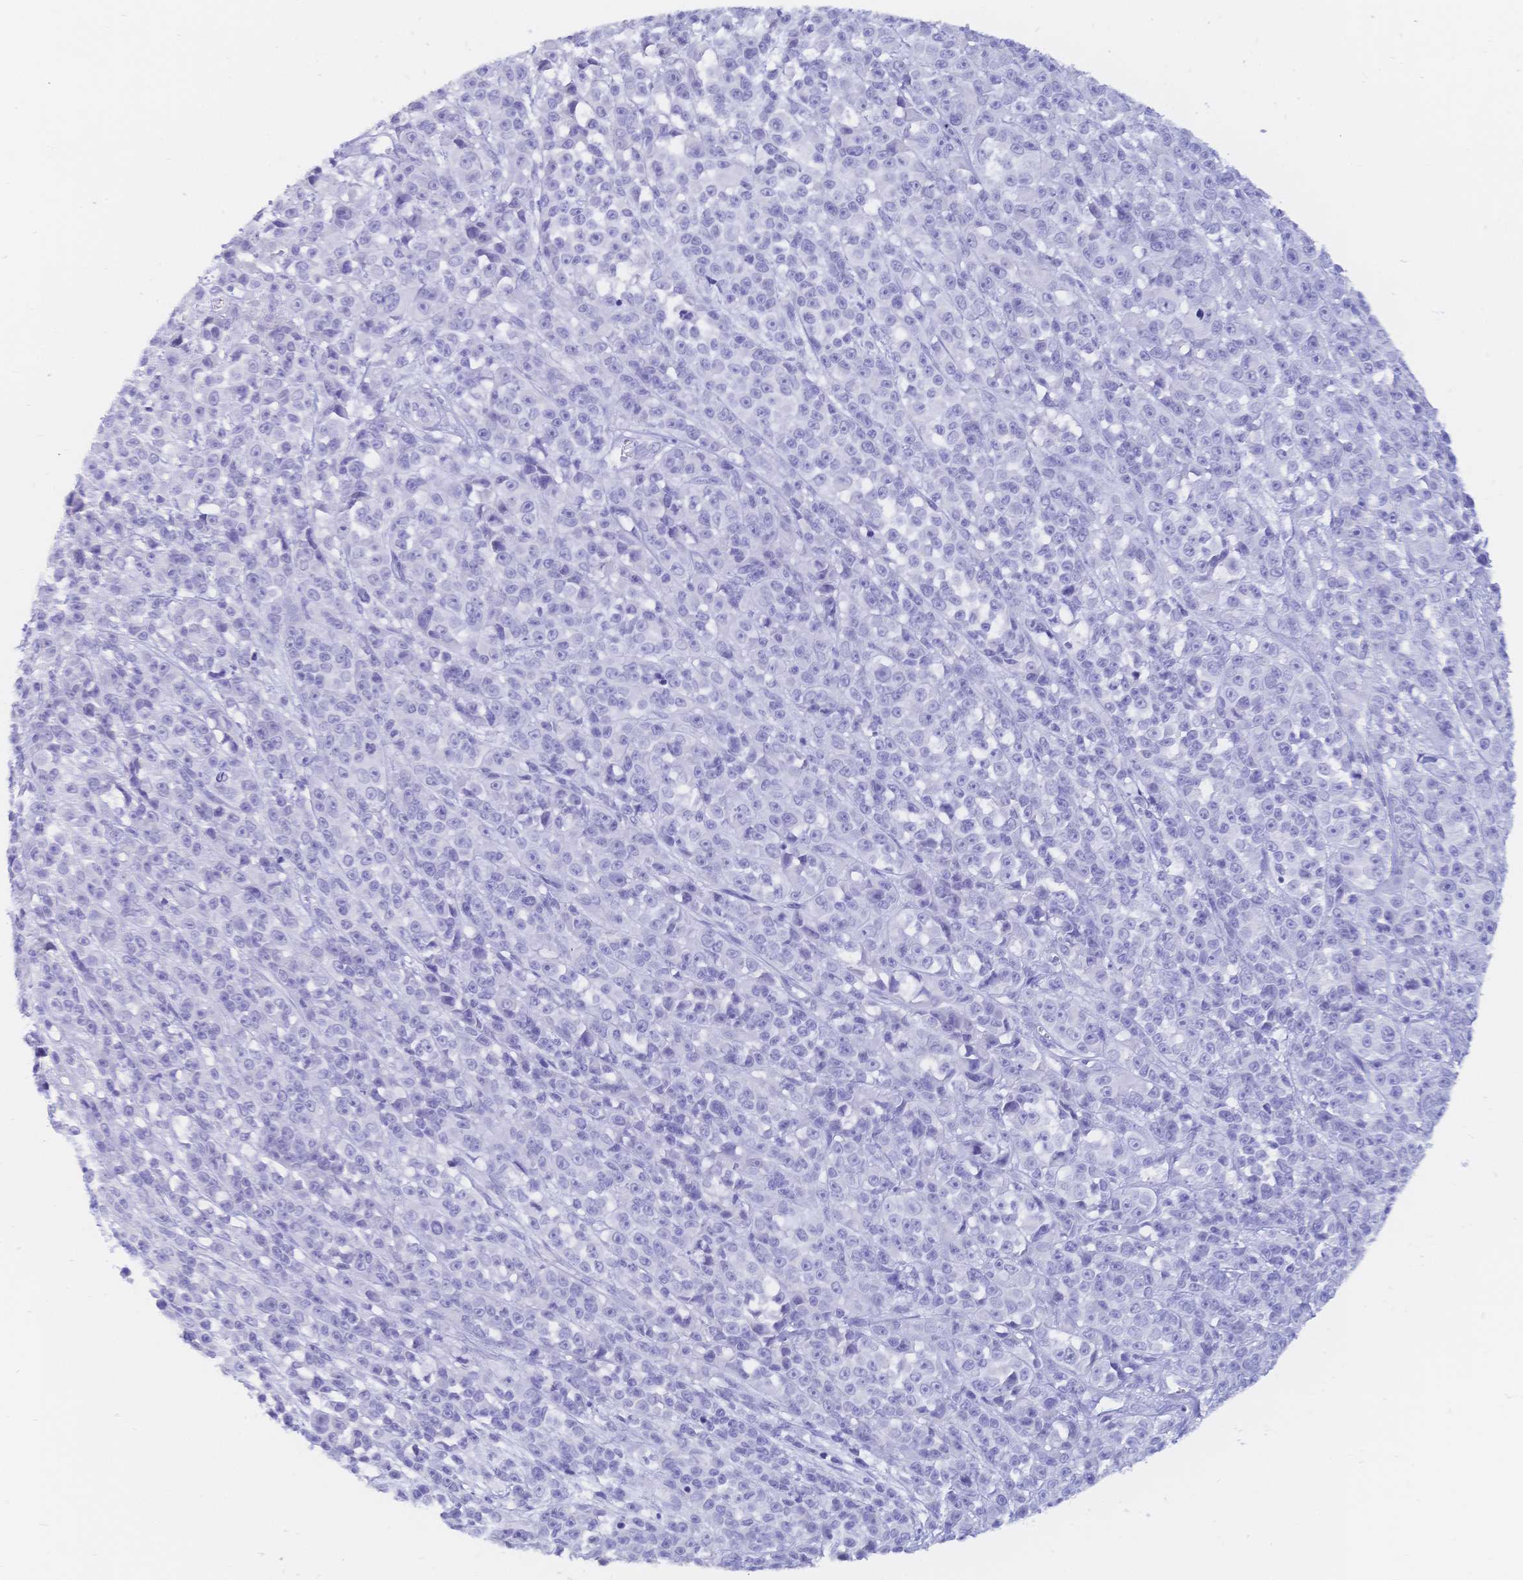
{"staining": {"intensity": "negative", "quantity": "none", "location": "none"}, "tissue": "melanoma", "cell_type": "Tumor cells", "image_type": "cancer", "snomed": [{"axis": "morphology", "description": "Malignant melanoma, NOS"}, {"axis": "topography", "description": "Skin"}, {"axis": "topography", "description": "Skin of back"}], "caption": "This is an immunohistochemistry histopathology image of human melanoma. There is no positivity in tumor cells.", "gene": "MEP1B", "patient": {"sex": "male", "age": 91}}